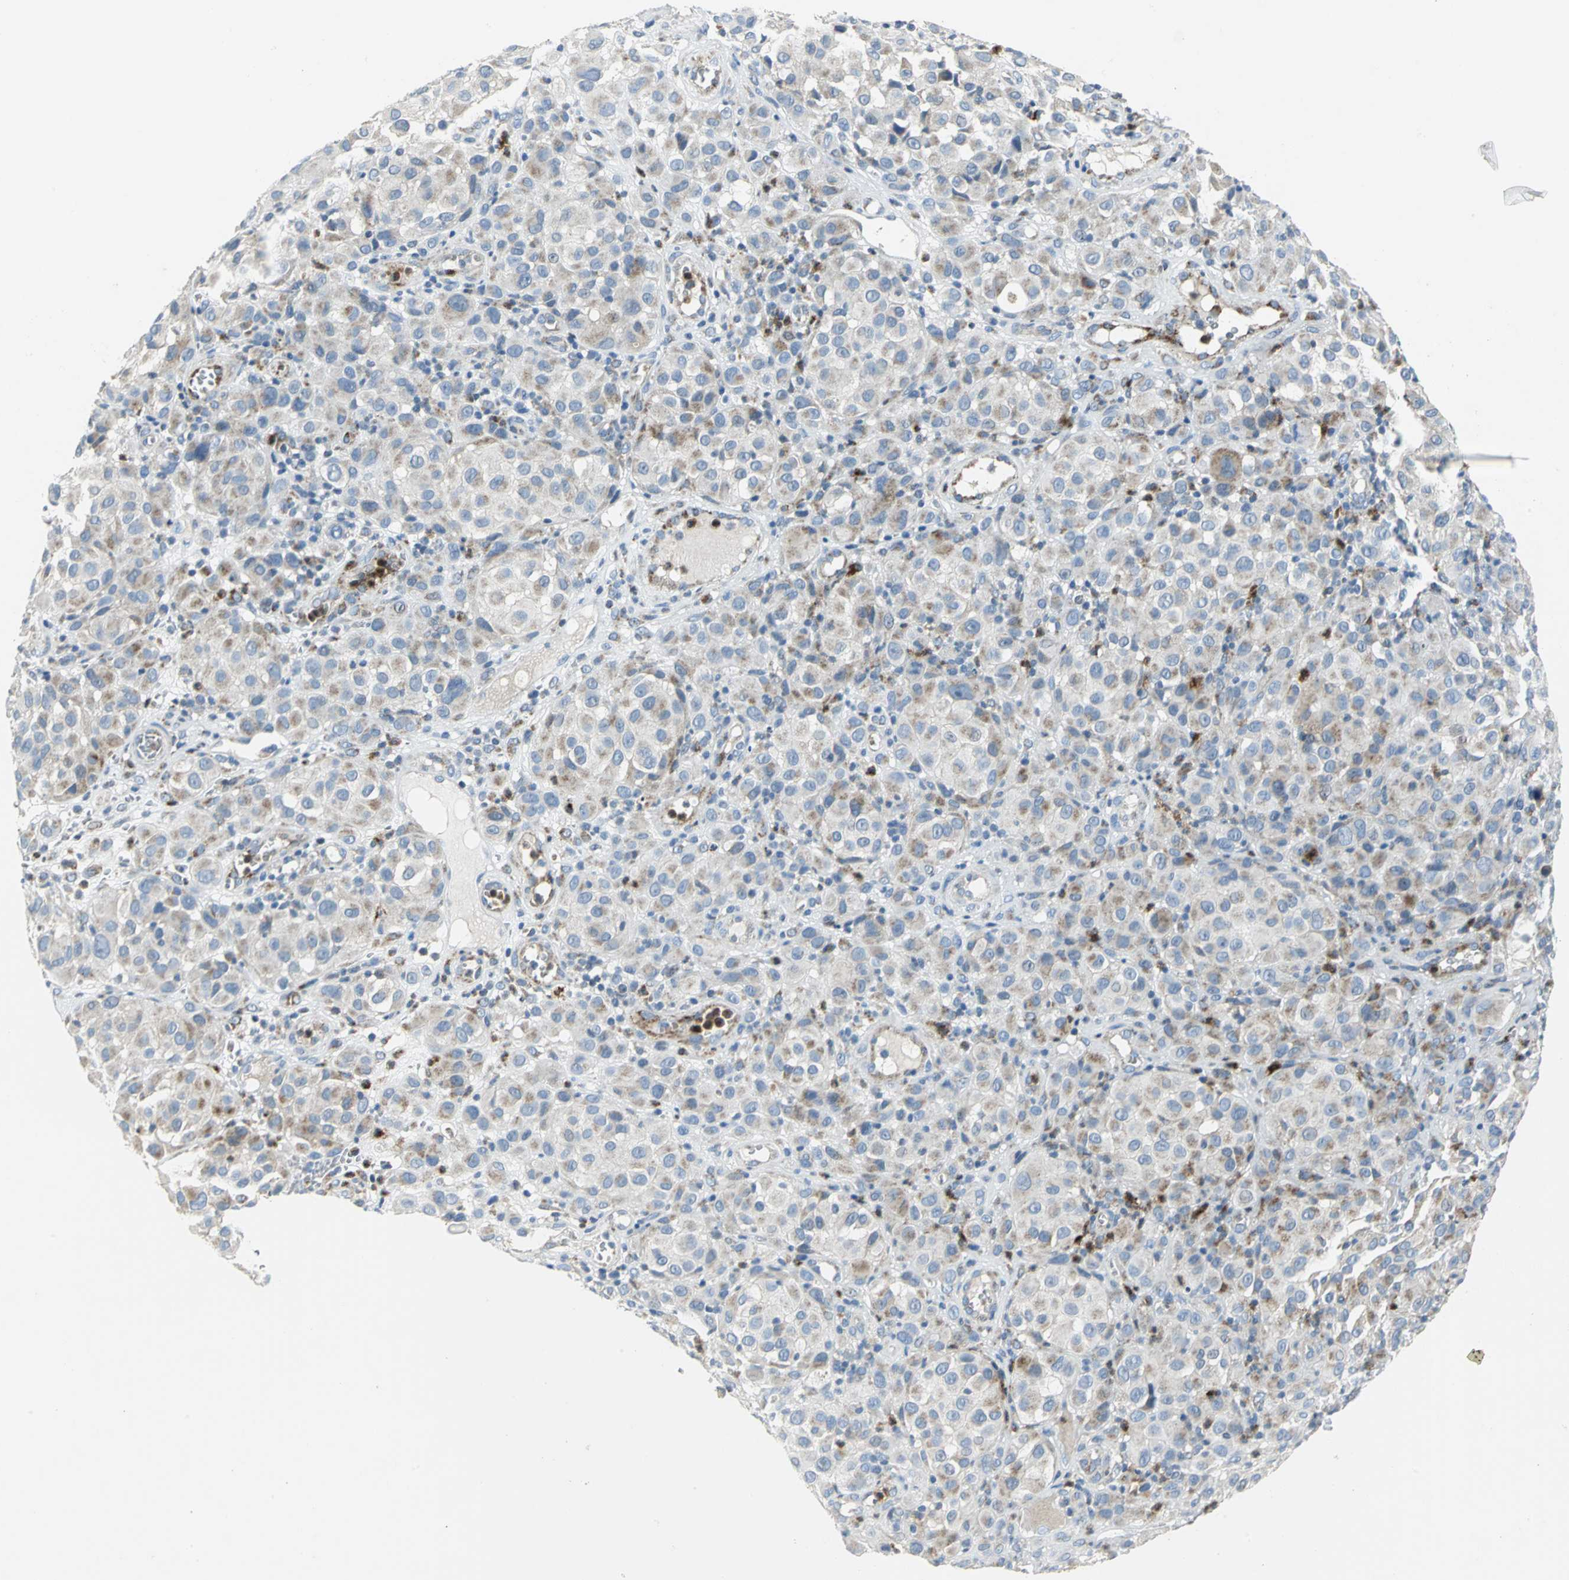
{"staining": {"intensity": "moderate", "quantity": "25%-75%", "location": "cytoplasmic/membranous"}, "tissue": "melanoma", "cell_type": "Tumor cells", "image_type": "cancer", "snomed": [{"axis": "morphology", "description": "Malignant melanoma, NOS"}, {"axis": "topography", "description": "Skin"}], "caption": "Immunohistochemical staining of melanoma displays medium levels of moderate cytoplasmic/membranous protein expression in approximately 25%-75% of tumor cells.", "gene": "SPPL2B", "patient": {"sex": "female", "age": 21}}